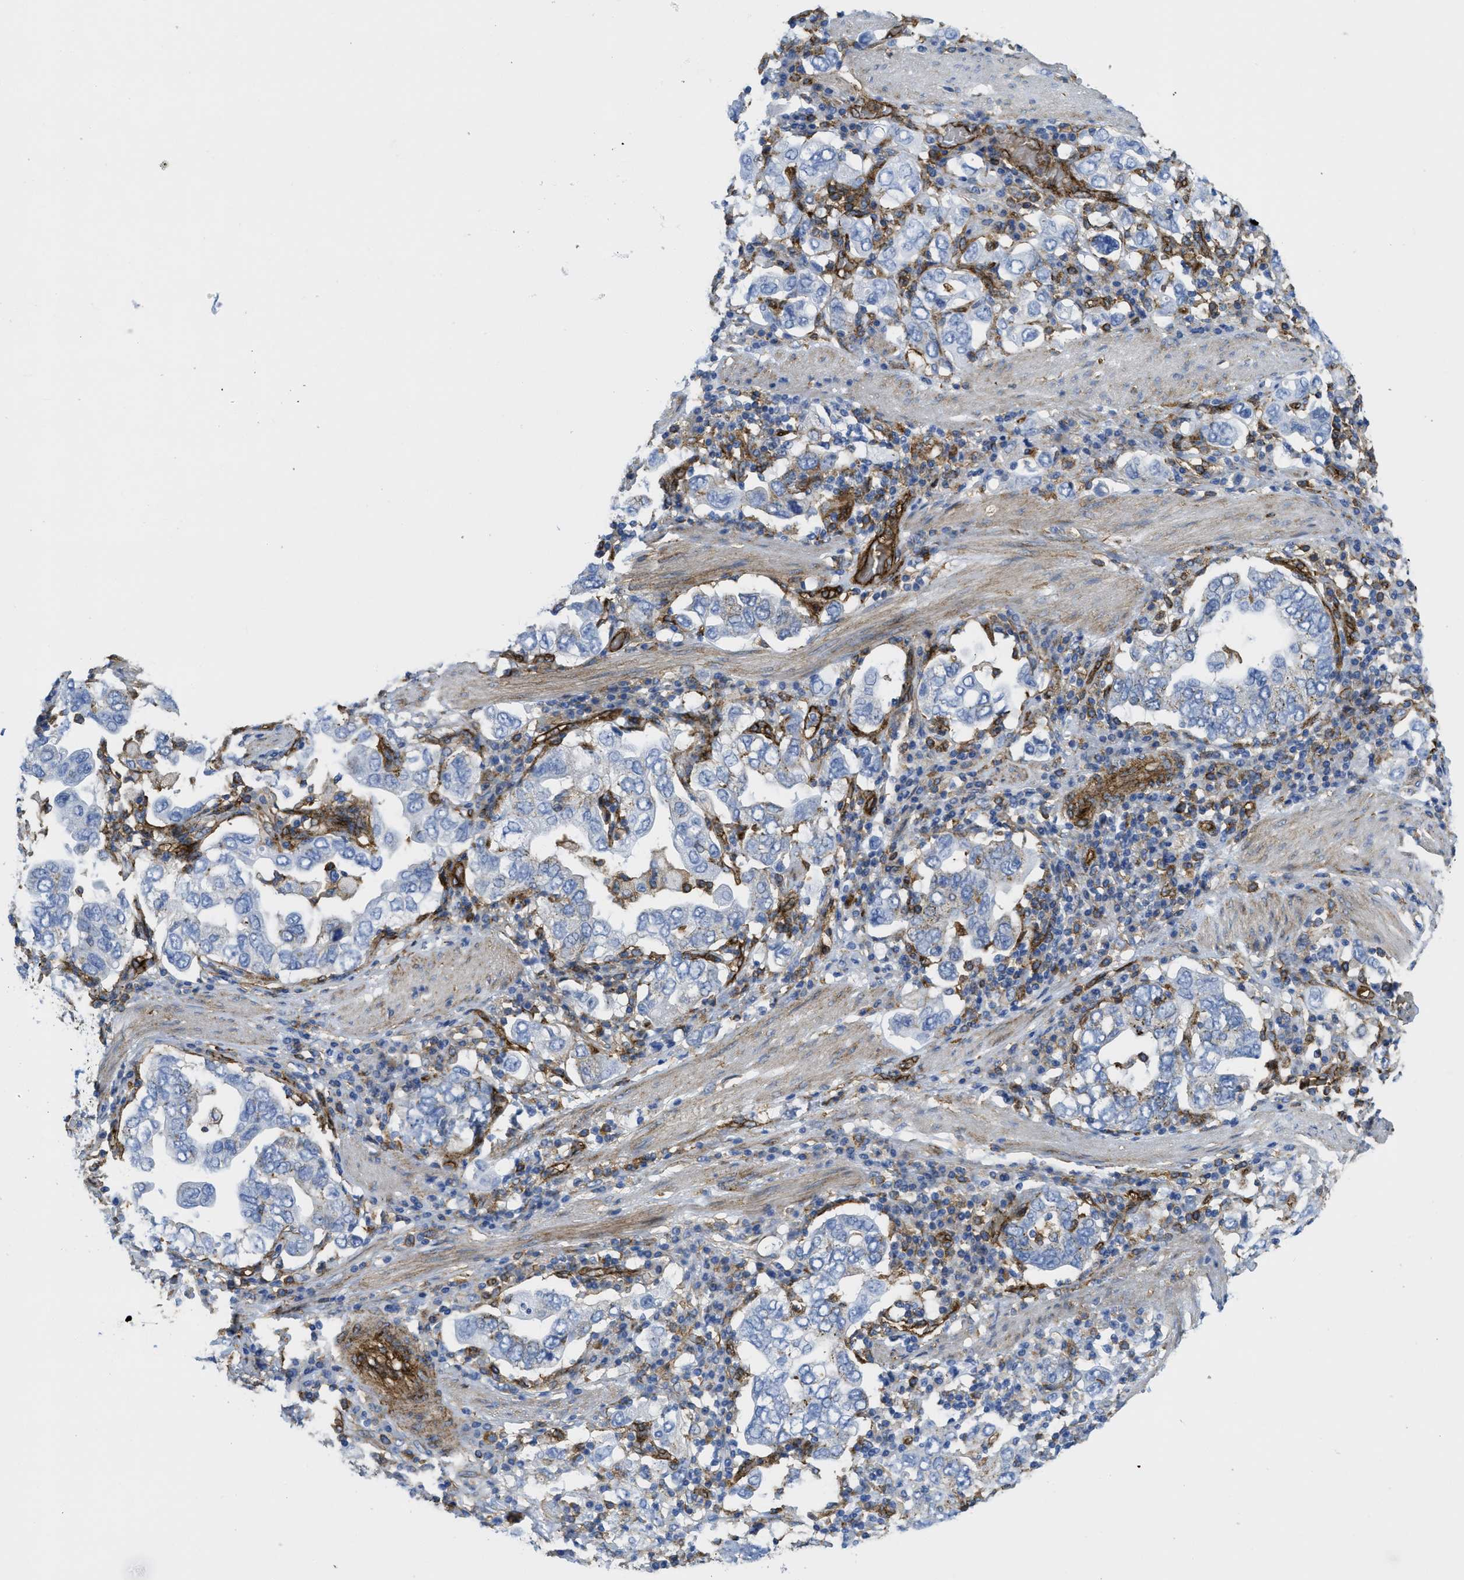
{"staining": {"intensity": "negative", "quantity": "none", "location": "none"}, "tissue": "stomach cancer", "cell_type": "Tumor cells", "image_type": "cancer", "snomed": [{"axis": "morphology", "description": "Adenocarcinoma, NOS"}, {"axis": "topography", "description": "Stomach, upper"}], "caption": "Immunohistochemistry of stomach adenocarcinoma shows no positivity in tumor cells. (Brightfield microscopy of DAB (3,3'-diaminobenzidine) immunohistochemistry at high magnification).", "gene": "HIP1", "patient": {"sex": "male", "age": 62}}